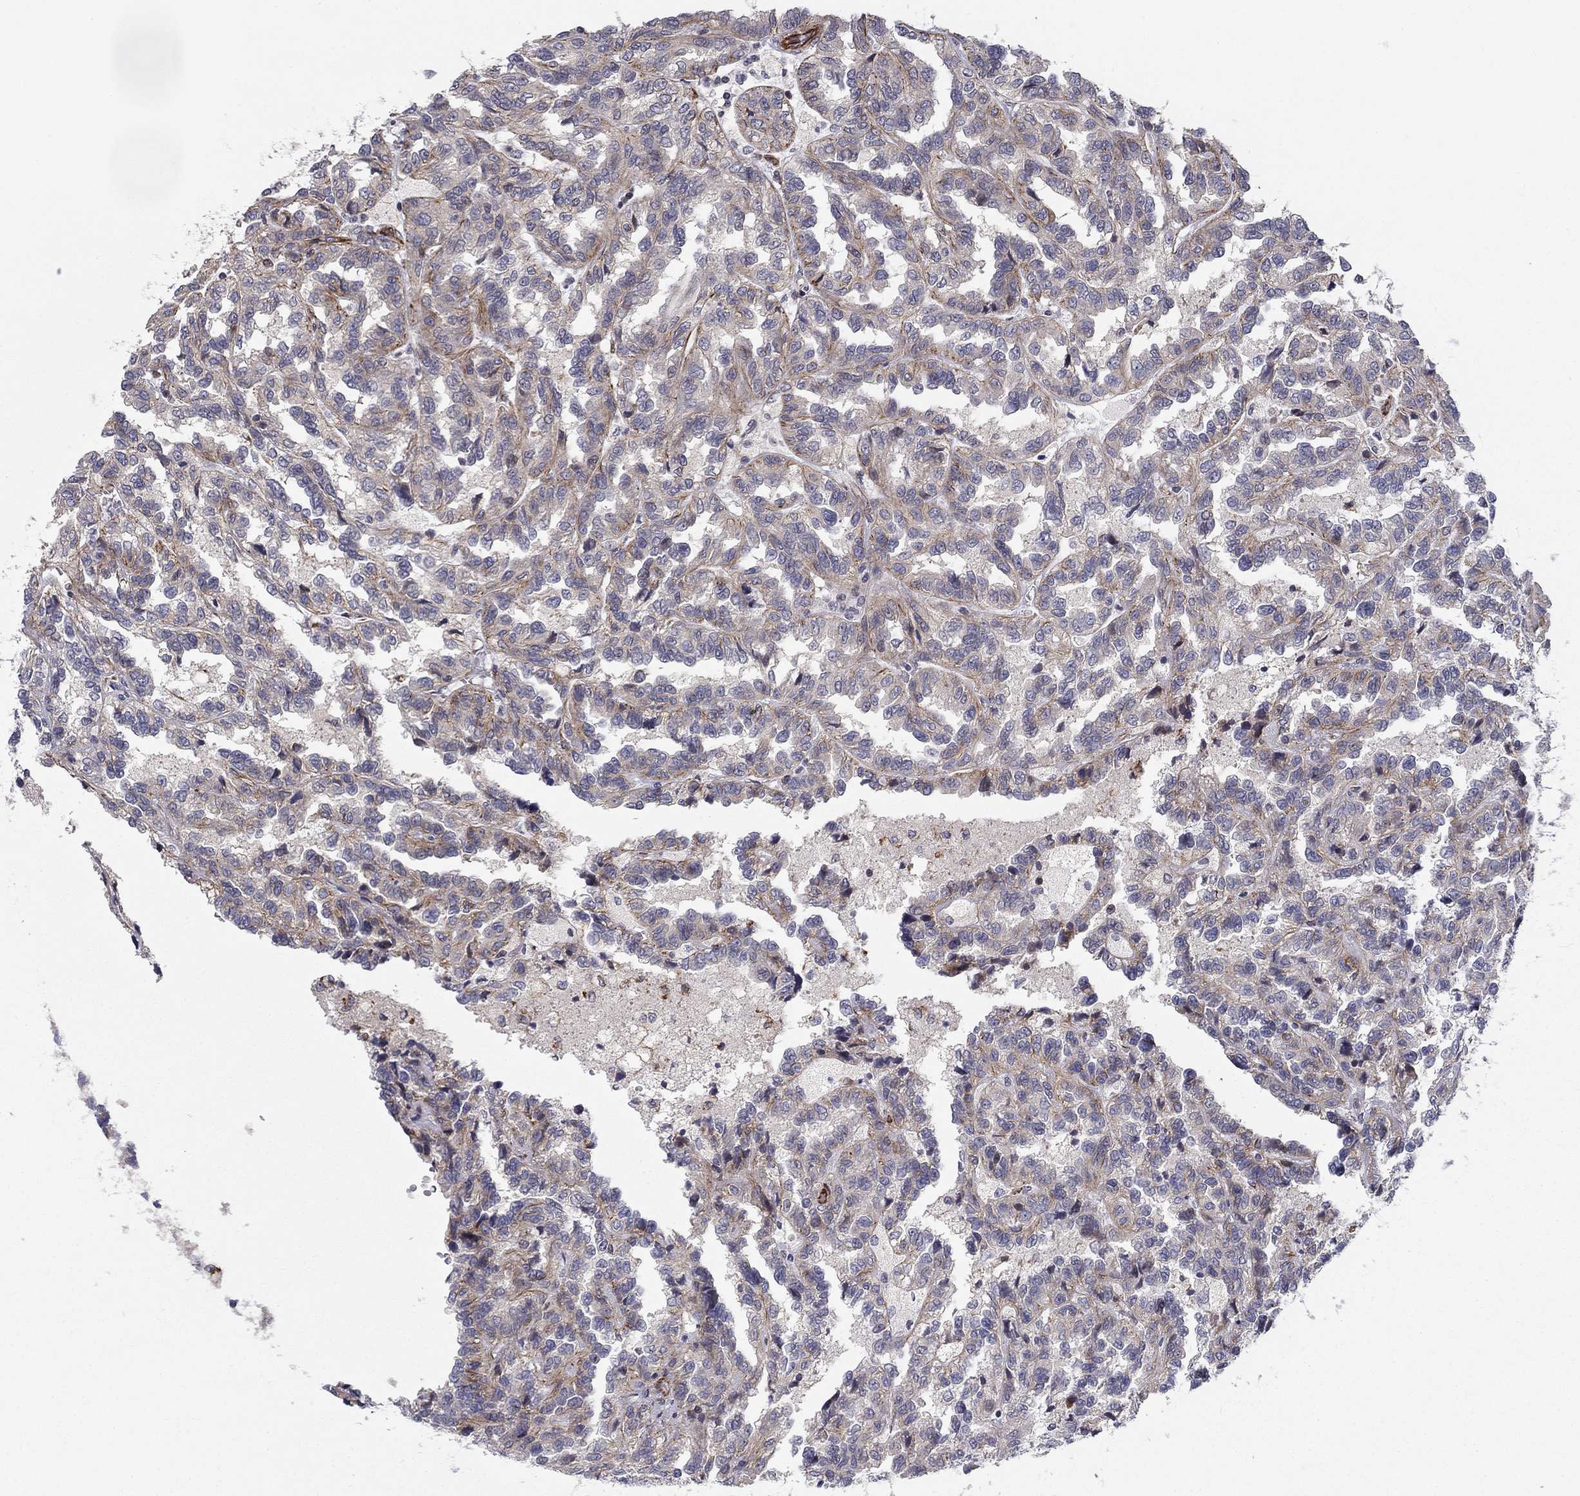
{"staining": {"intensity": "weak", "quantity": "25%-75%", "location": "cytoplasmic/membranous"}, "tissue": "renal cancer", "cell_type": "Tumor cells", "image_type": "cancer", "snomed": [{"axis": "morphology", "description": "Adenocarcinoma, NOS"}, {"axis": "topography", "description": "Kidney"}], "caption": "Immunohistochemical staining of adenocarcinoma (renal) demonstrates low levels of weak cytoplasmic/membranous protein expression in approximately 25%-75% of tumor cells. The staining was performed using DAB, with brown indicating positive protein expression. Nuclei are stained blue with hematoxylin.", "gene": "CLSTN1", "patient": {"sex": "male", "age": 79}}